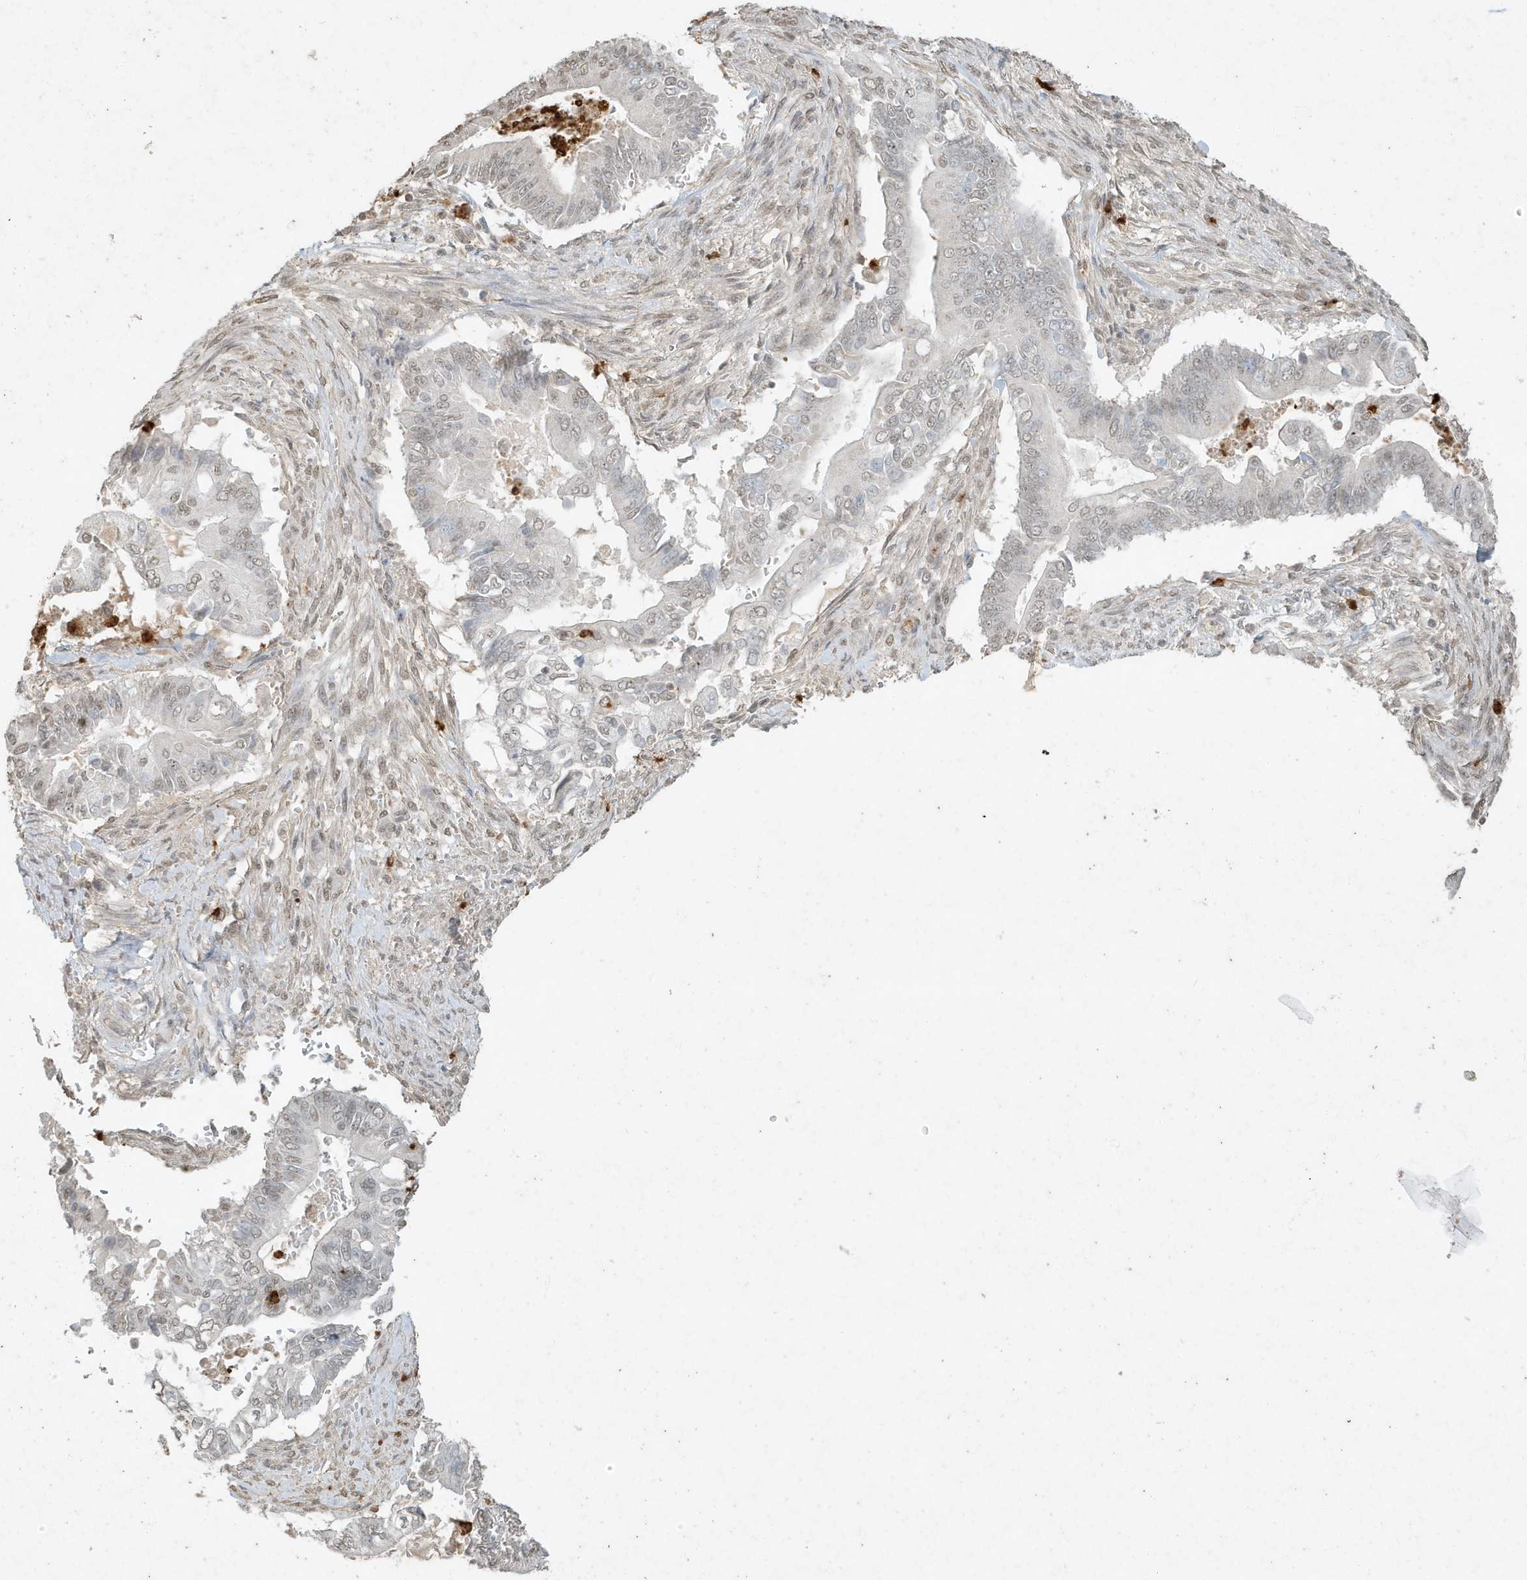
{"staining": {"intensity": "weak", "quantity": "<25%", "location": "nuclear"}, "tissue": "pancreatic cancer", "cell_type": "Tumor cells", "image_type": "cancer", "snomed": [{"axis": "morphology", "description": "Adenocarcinoma, NOS"}, {"axis": "topography", "description": "Pancreas"}], "caption": "Tumor cells are negative for protein expression in human adenocarcinoma (pancreatic).", "gene": "DEFA1", "patient": {"sex": "male", "age": 68}}